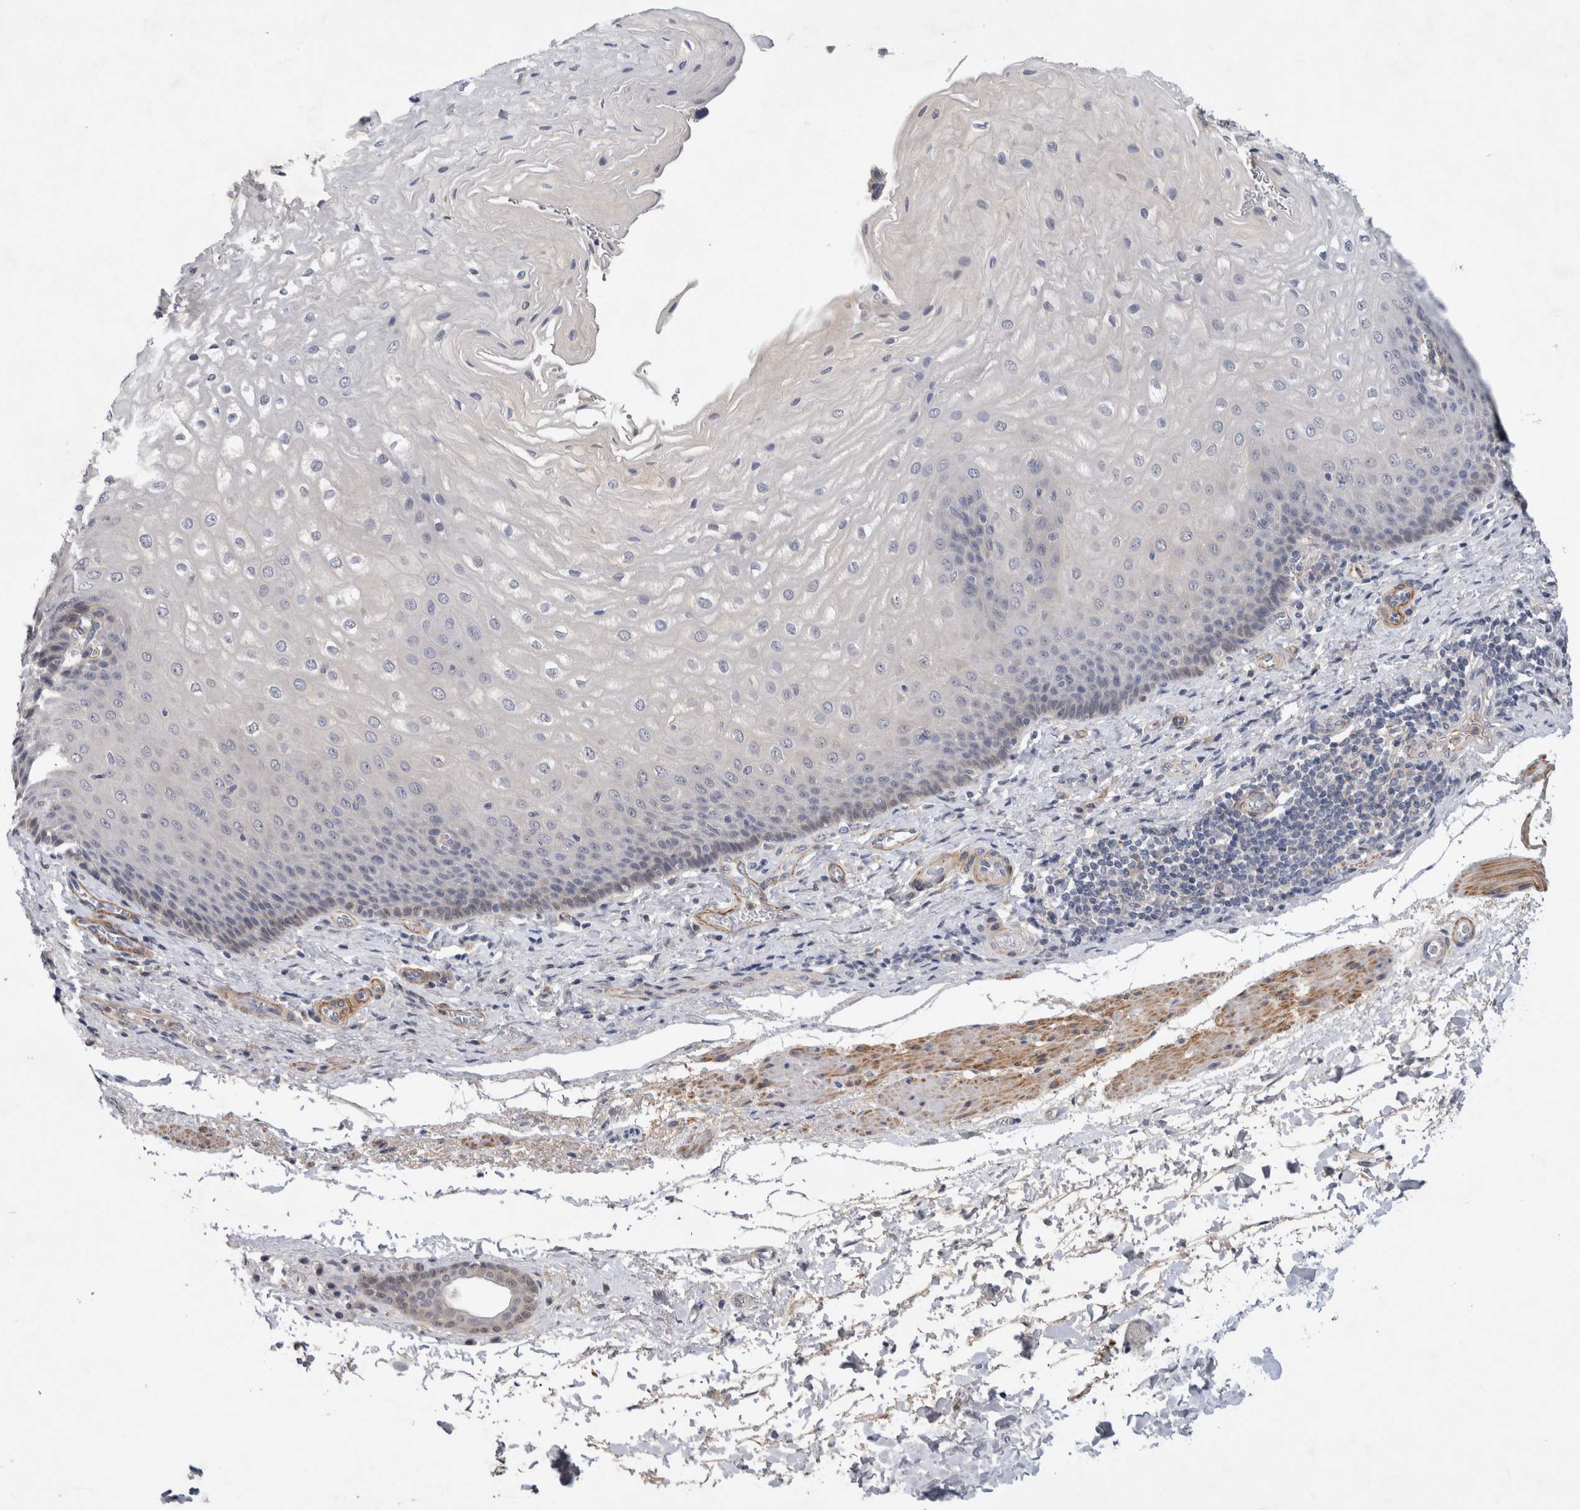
{"staining": {"intensity": "negative", "quantity": "none", "location": "none"}, "tissue": "esophagus", "cell_type": "Squamous epithelial cells", "image_type": "normal", "snomed": [{"axis": "morphology", "description": "Normal tissue, NOS"}, {"axis": "topography", "description": "Esophagus"}], "caption": "Immunohistochemistry of normal esophagus demonstrates no positivity in squamous epithelial cells. (IHC, brightfield microscopy, high magnification).", "gene": "PGM1", "patient": {"sex": "male", "age": 54}}